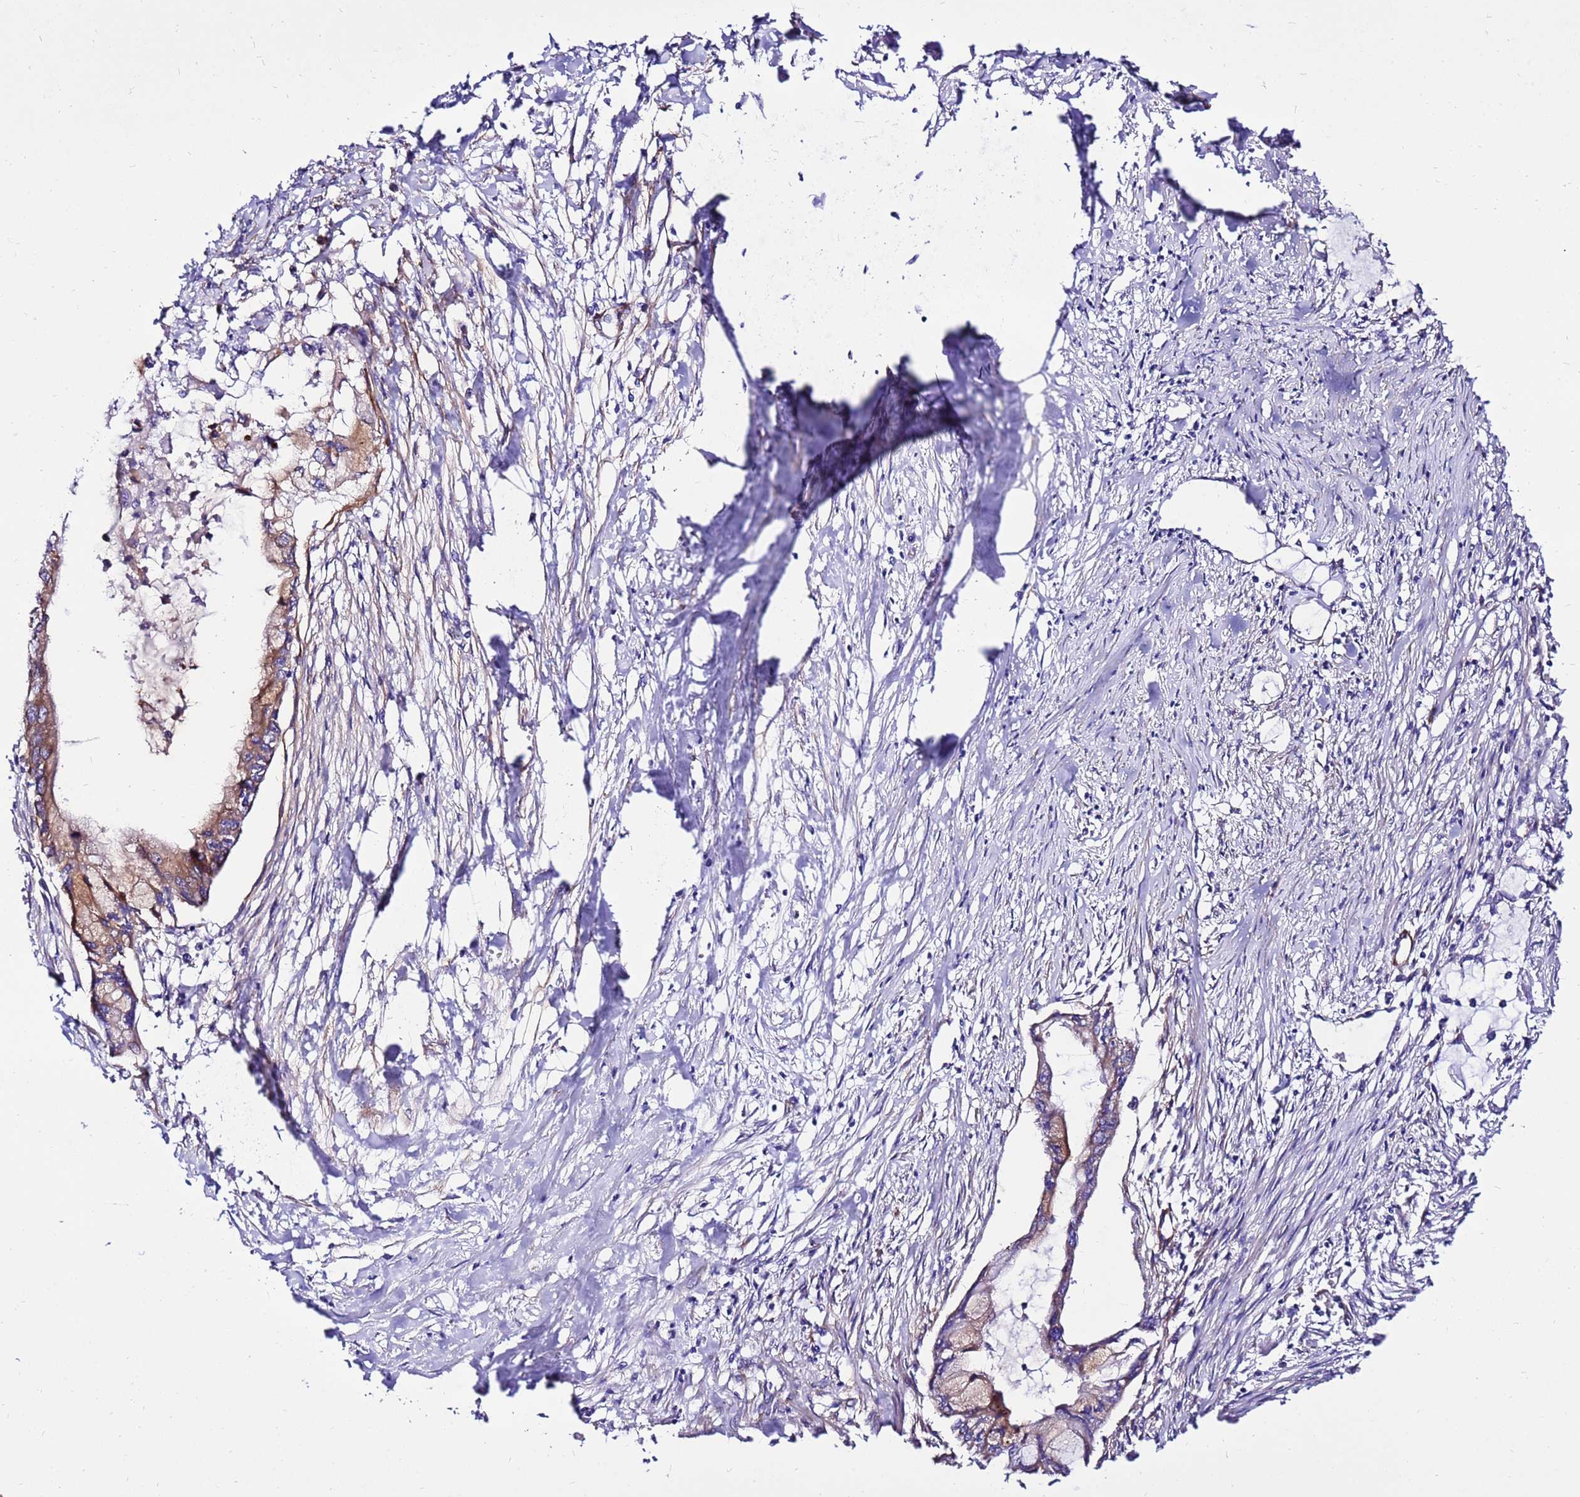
{"staining": {"intensity": "weak", "quantity": ">75%", "location": "cytoplasmic/membranous"}, "tissue": "pancreatic cancer", "cell_type": "Tumor cells", "image_type": "cancer", "snomed": [{"axis": "morphology", "description": "Adenocarcinoma, NOS"}, {"axis": "topography", "description": "Pancreas"}], "caption": "Adenocarcinoma (pancreatic) stained with a protein marker exhibits weak staining in tumor cells.", "gene": "EI24", "patient": {"sex": "male", "age": 48}}